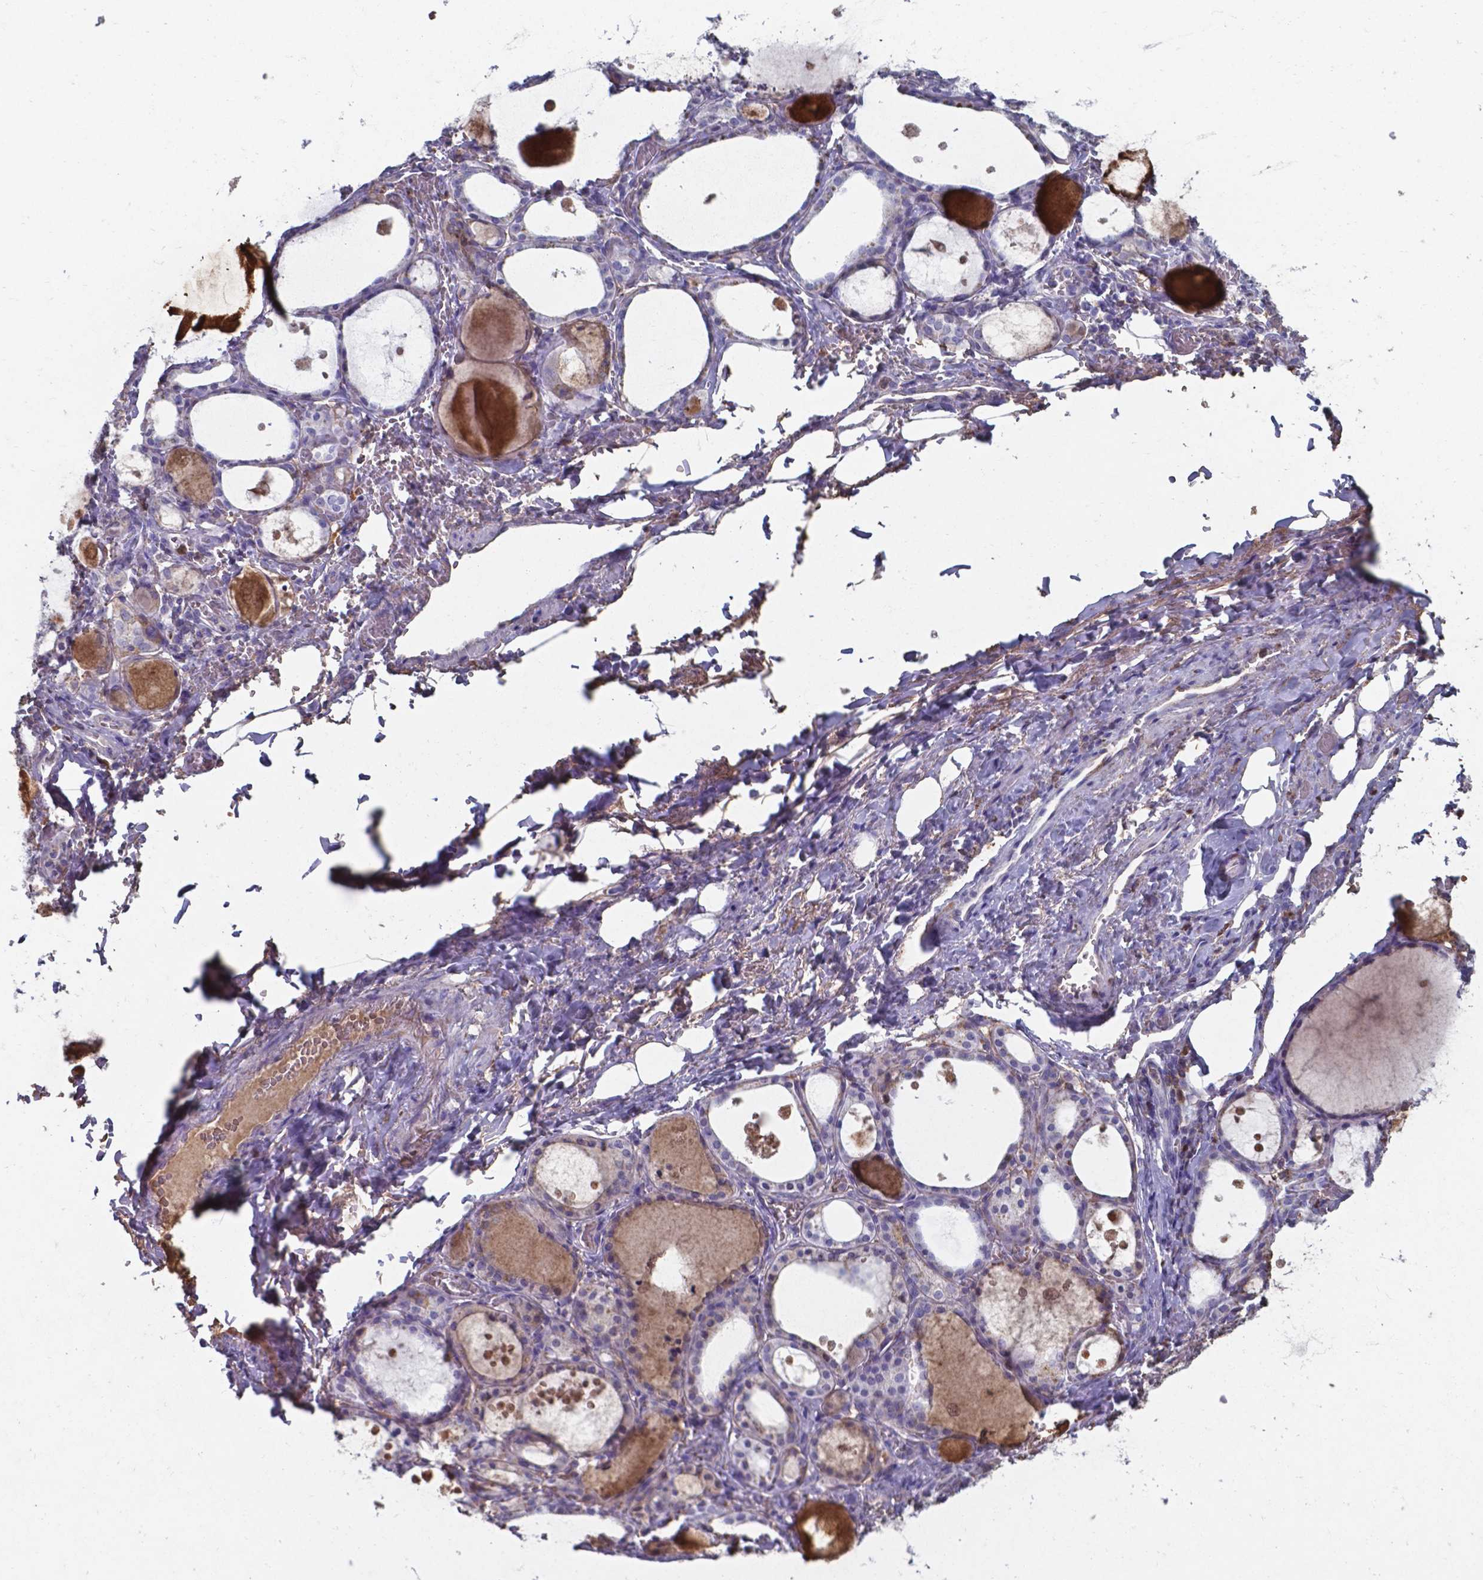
{"staining": {"intensity": "negative", "quantity": "none", "location": "none"}, "tissue": "thyroid gland", "cell_type": "Glandular cells", "image_type": "normal", "snomed": [{"axis": "morphology", "description": "Normal tissue, NOS"}, {"axis": "topography", "description": "Thyroid gland"}], "caption": "High power microscopy micrograph of an immunohistochemistry micrograph of normal thyroid gland, revealing no significant positivity in glandular cells.", "gene": "SERPINA1", "patient": {"sex": "male", "age": 68}}